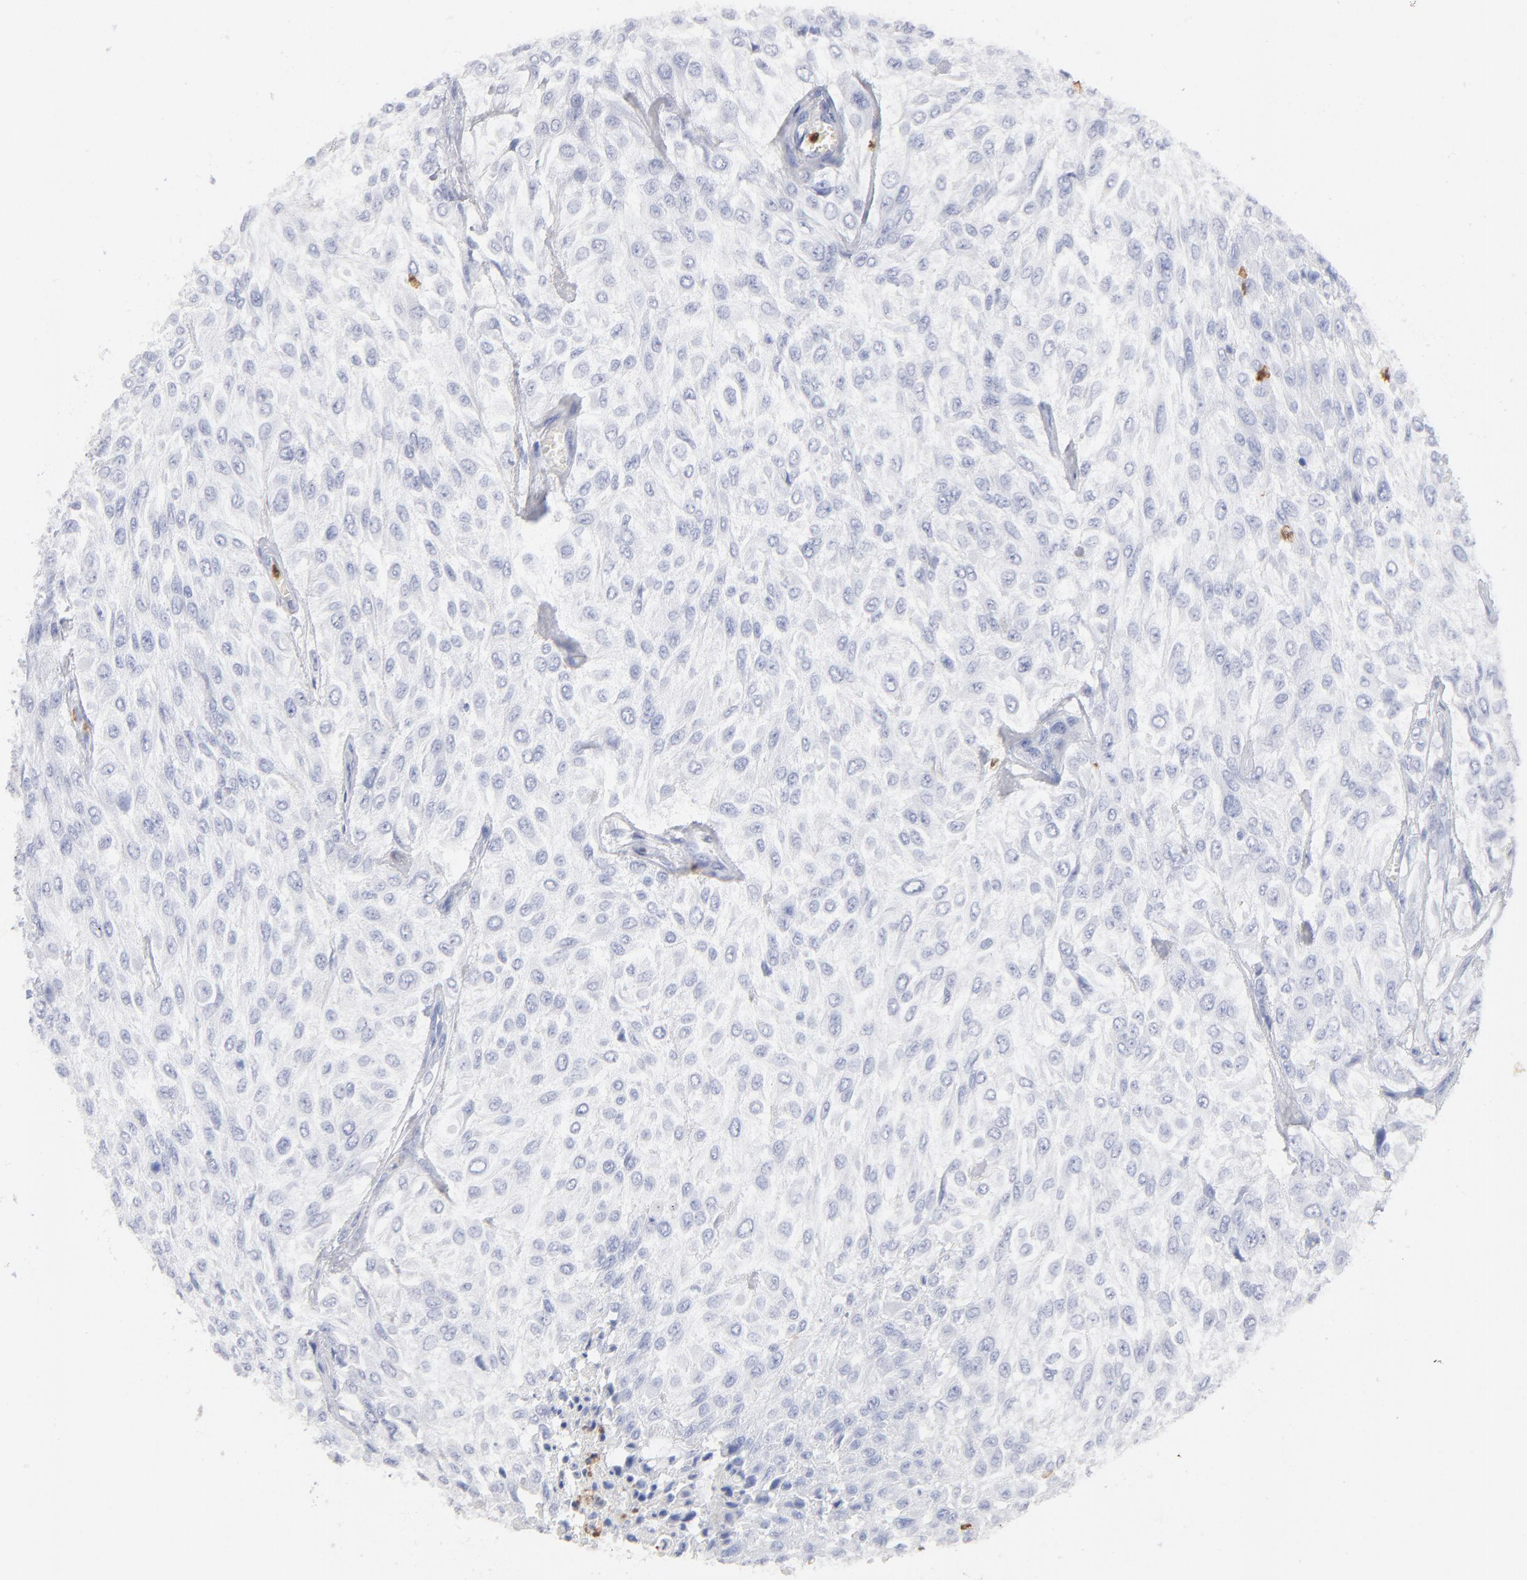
{"staining": {"intensity": "negative", "quantity": "none", "location": "none"}, "tissue": "urothelial cancer", "cell_type": "Tumor cells", "image_type": "cancer", "snomed": [{"axis": "morphology", "description": "Urothelial carcinoma, High grade"}, {"axis": "topography", "description": "Urinary bladder"}], "caption": "Urothelial carcinoma (high-grade) stained for a protein using IHC displays no staining tumor cells.", "gene": "ARG1", "patient": {"sex": "male", "age": 57}}